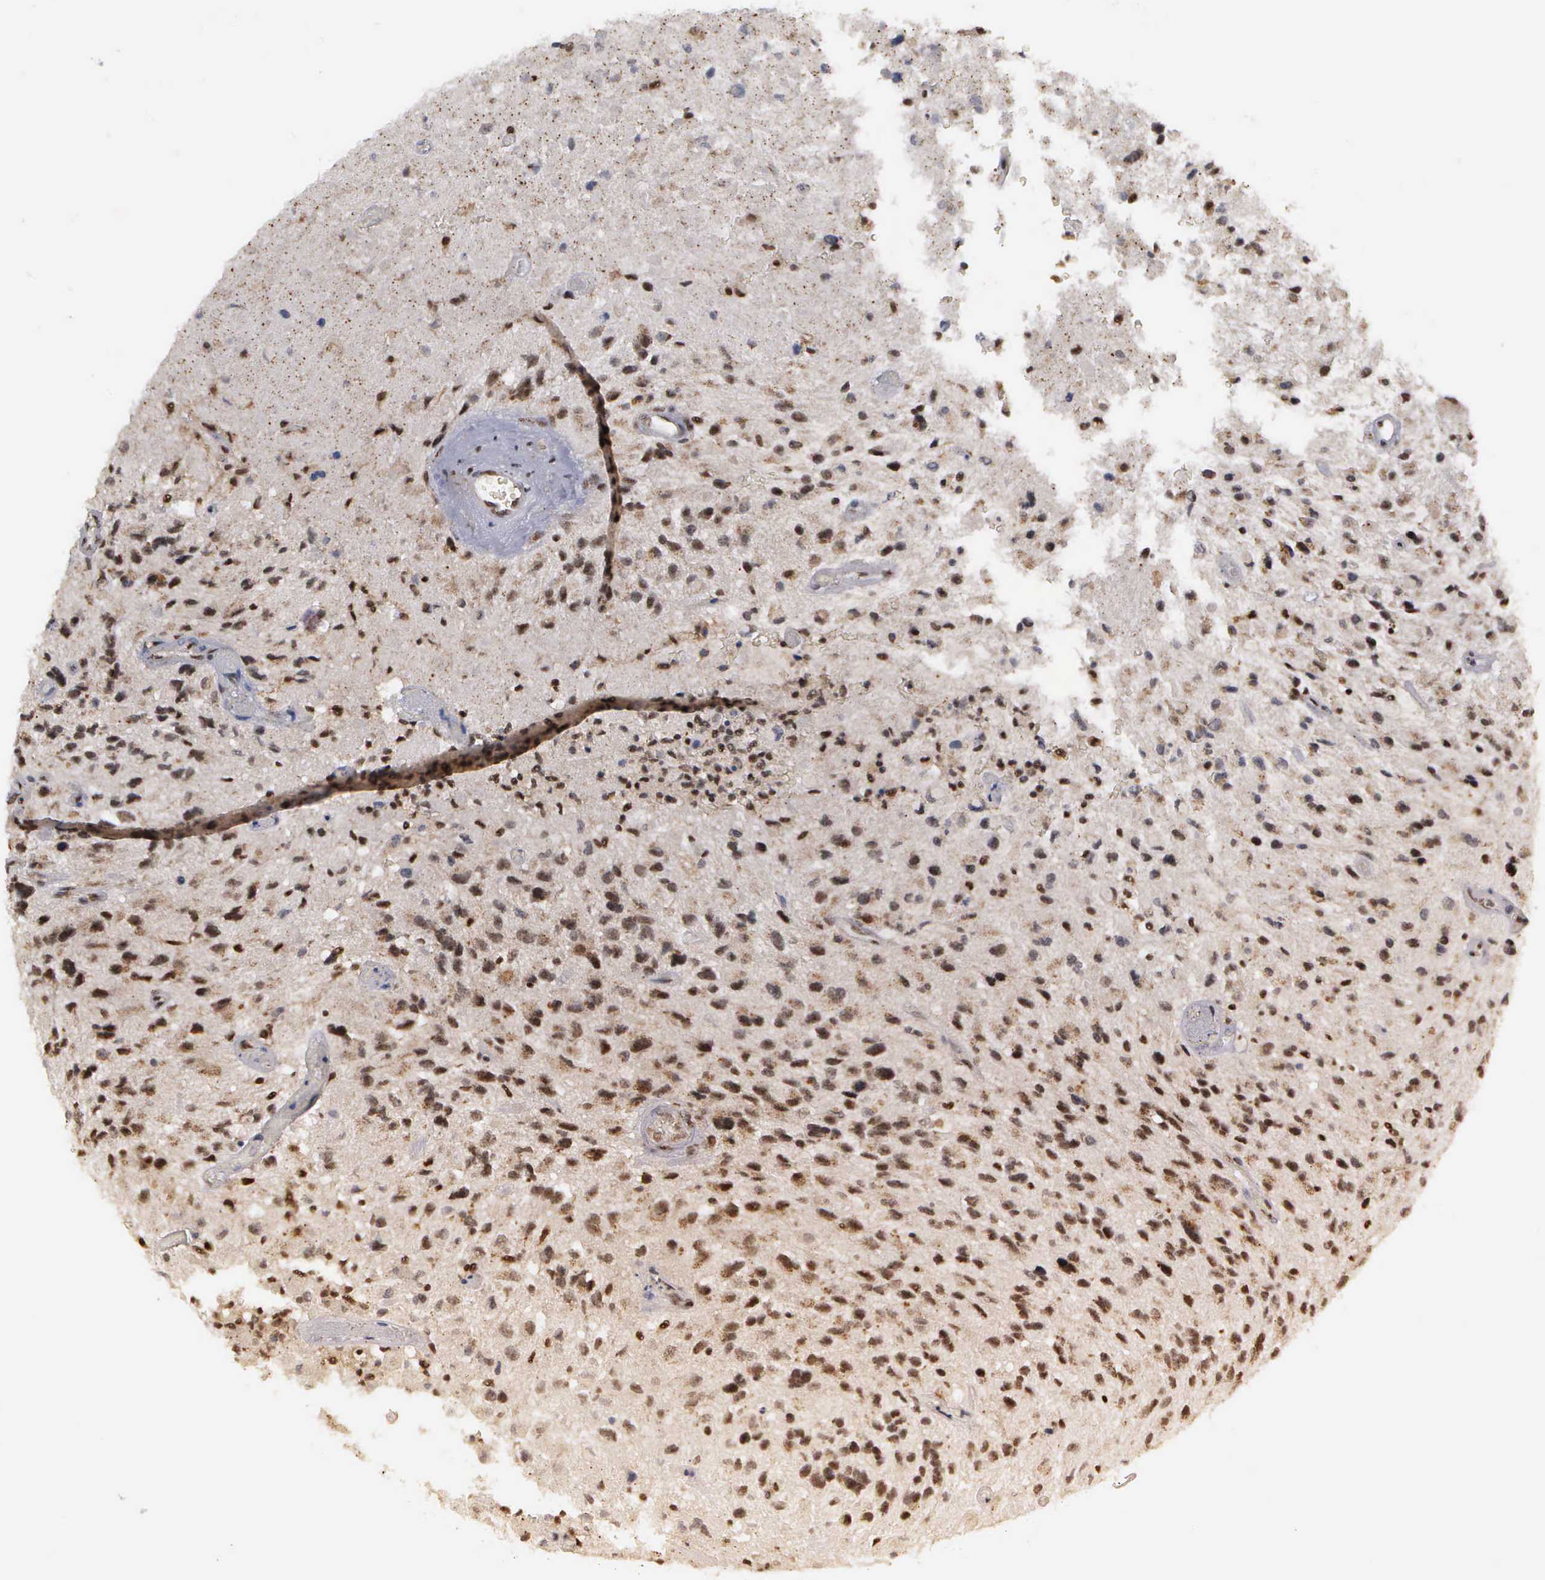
{"staining": {"intensity": "moderate", "quantity": ">75%", "location": "cytoplasmic/membranous,nuclear"}, "tissue": "glioma", "cell_type": "Tumor cells", "image_type": "cancer", "snomed": [{"axis": "morphology", "description": "Glioma, malignant, High grade"}, {"axis": "topography", "description": "Brain"}], "caption": "Immunohistochemistry (DAB) staining of glioma reveals moderate cytoplasmic/membranous and nuclear protein positivity in about >75% of tumor cells. The protein of interest is stained brown, and the nuclei are stained in blue (DAB IHC with brightfield microscopy, high magnification).", "gene": "GTF2A1", "patient": {"sex": "male", "age": 69}}